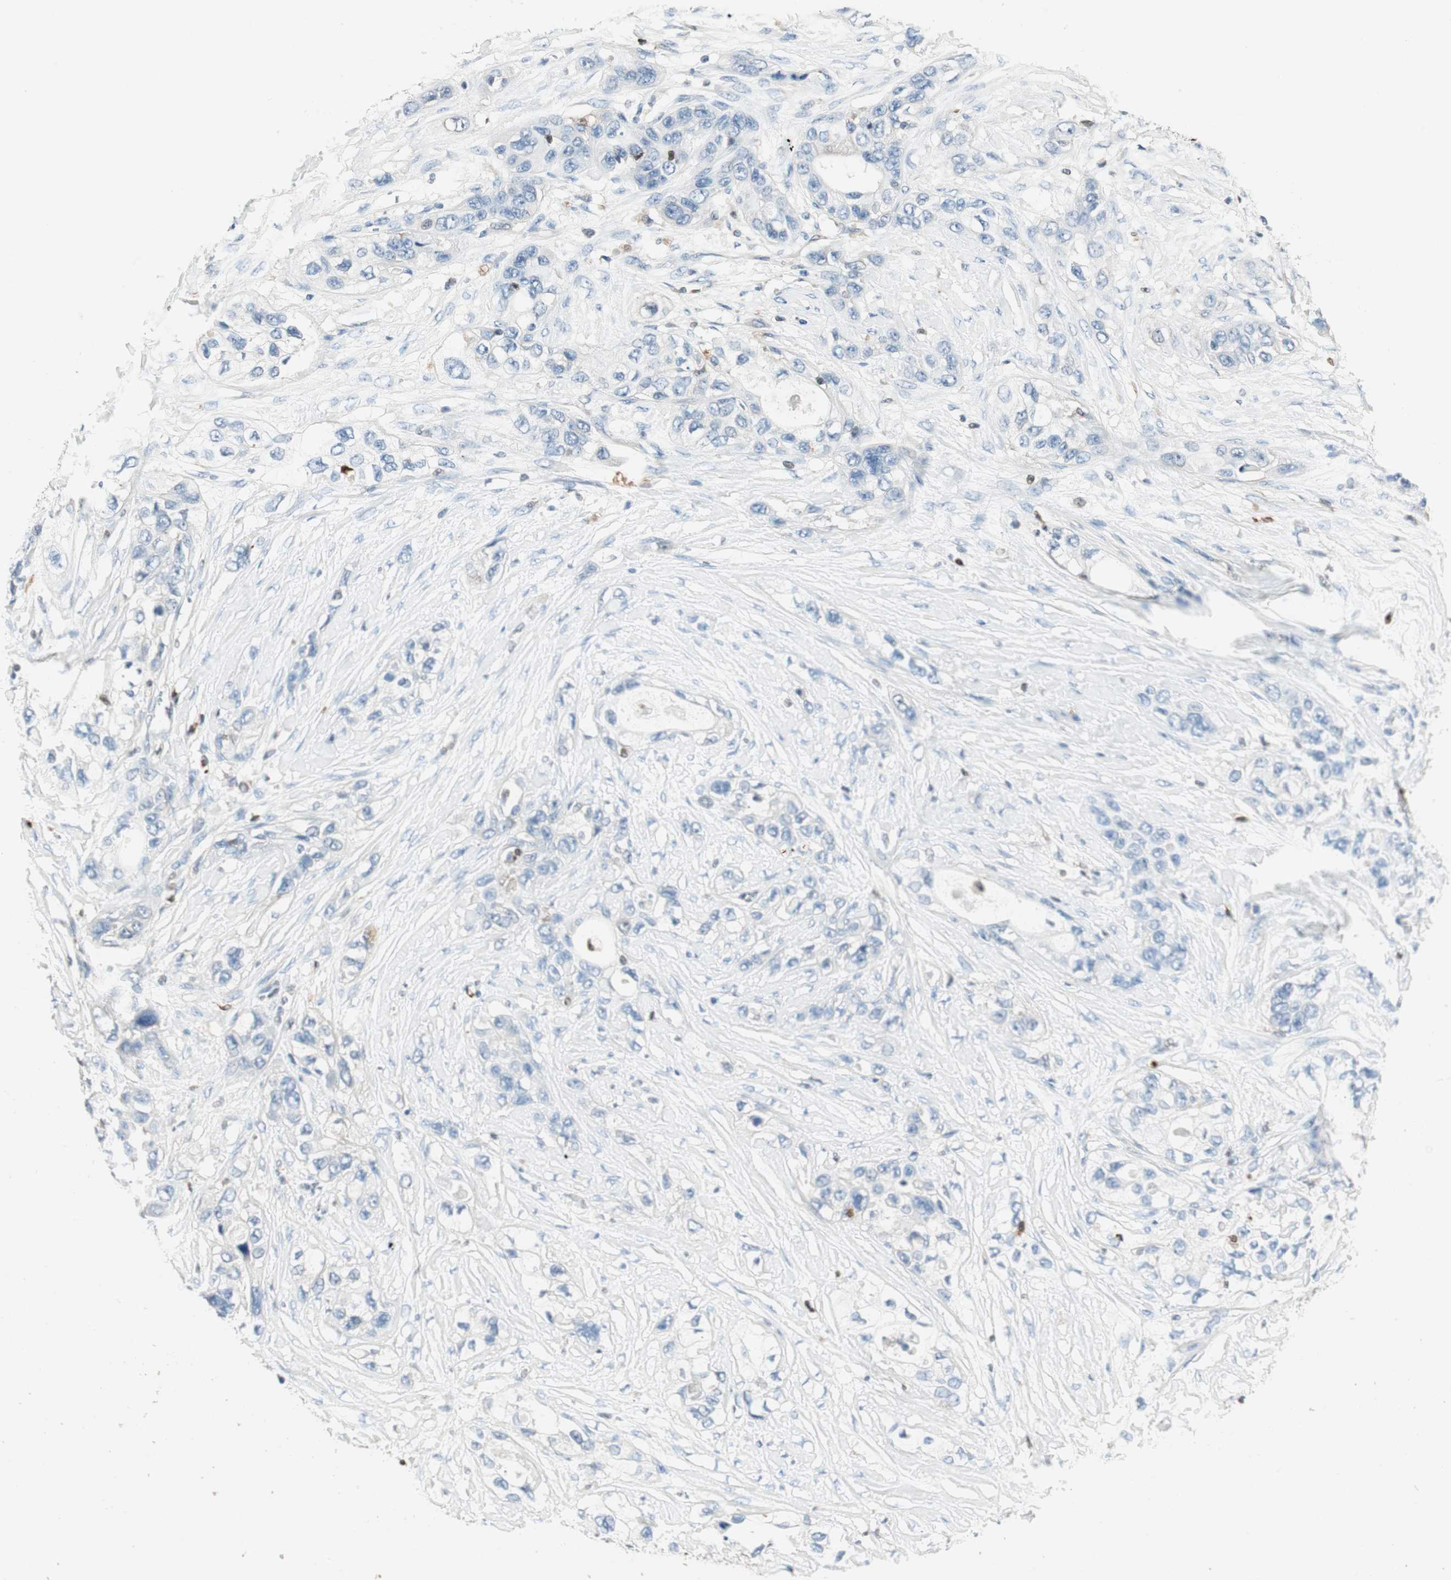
{"staining": {"intensity": "negative", "quantity": "none", "location": "none"}, "tissue": "pancreatic cancer", "cell_type": "Tumor cells", "image_type": "cancer", "snomed": [{"axis": "morphology", "description": "Adenocarcinoma, NOS"}, {"axis": "topography", "description": "Pancreas"}], "caption": "High magnification brightfield microscopy of adenocarcinoma (pancreatic) stained with DAB (3,3'-diaminobenzidine) (brown) and counterstained with hematoxylin (blue): tumor cells show no significant positivity.", "gene": "COTL1", "patient": {"sex": "female", "age": 70}}